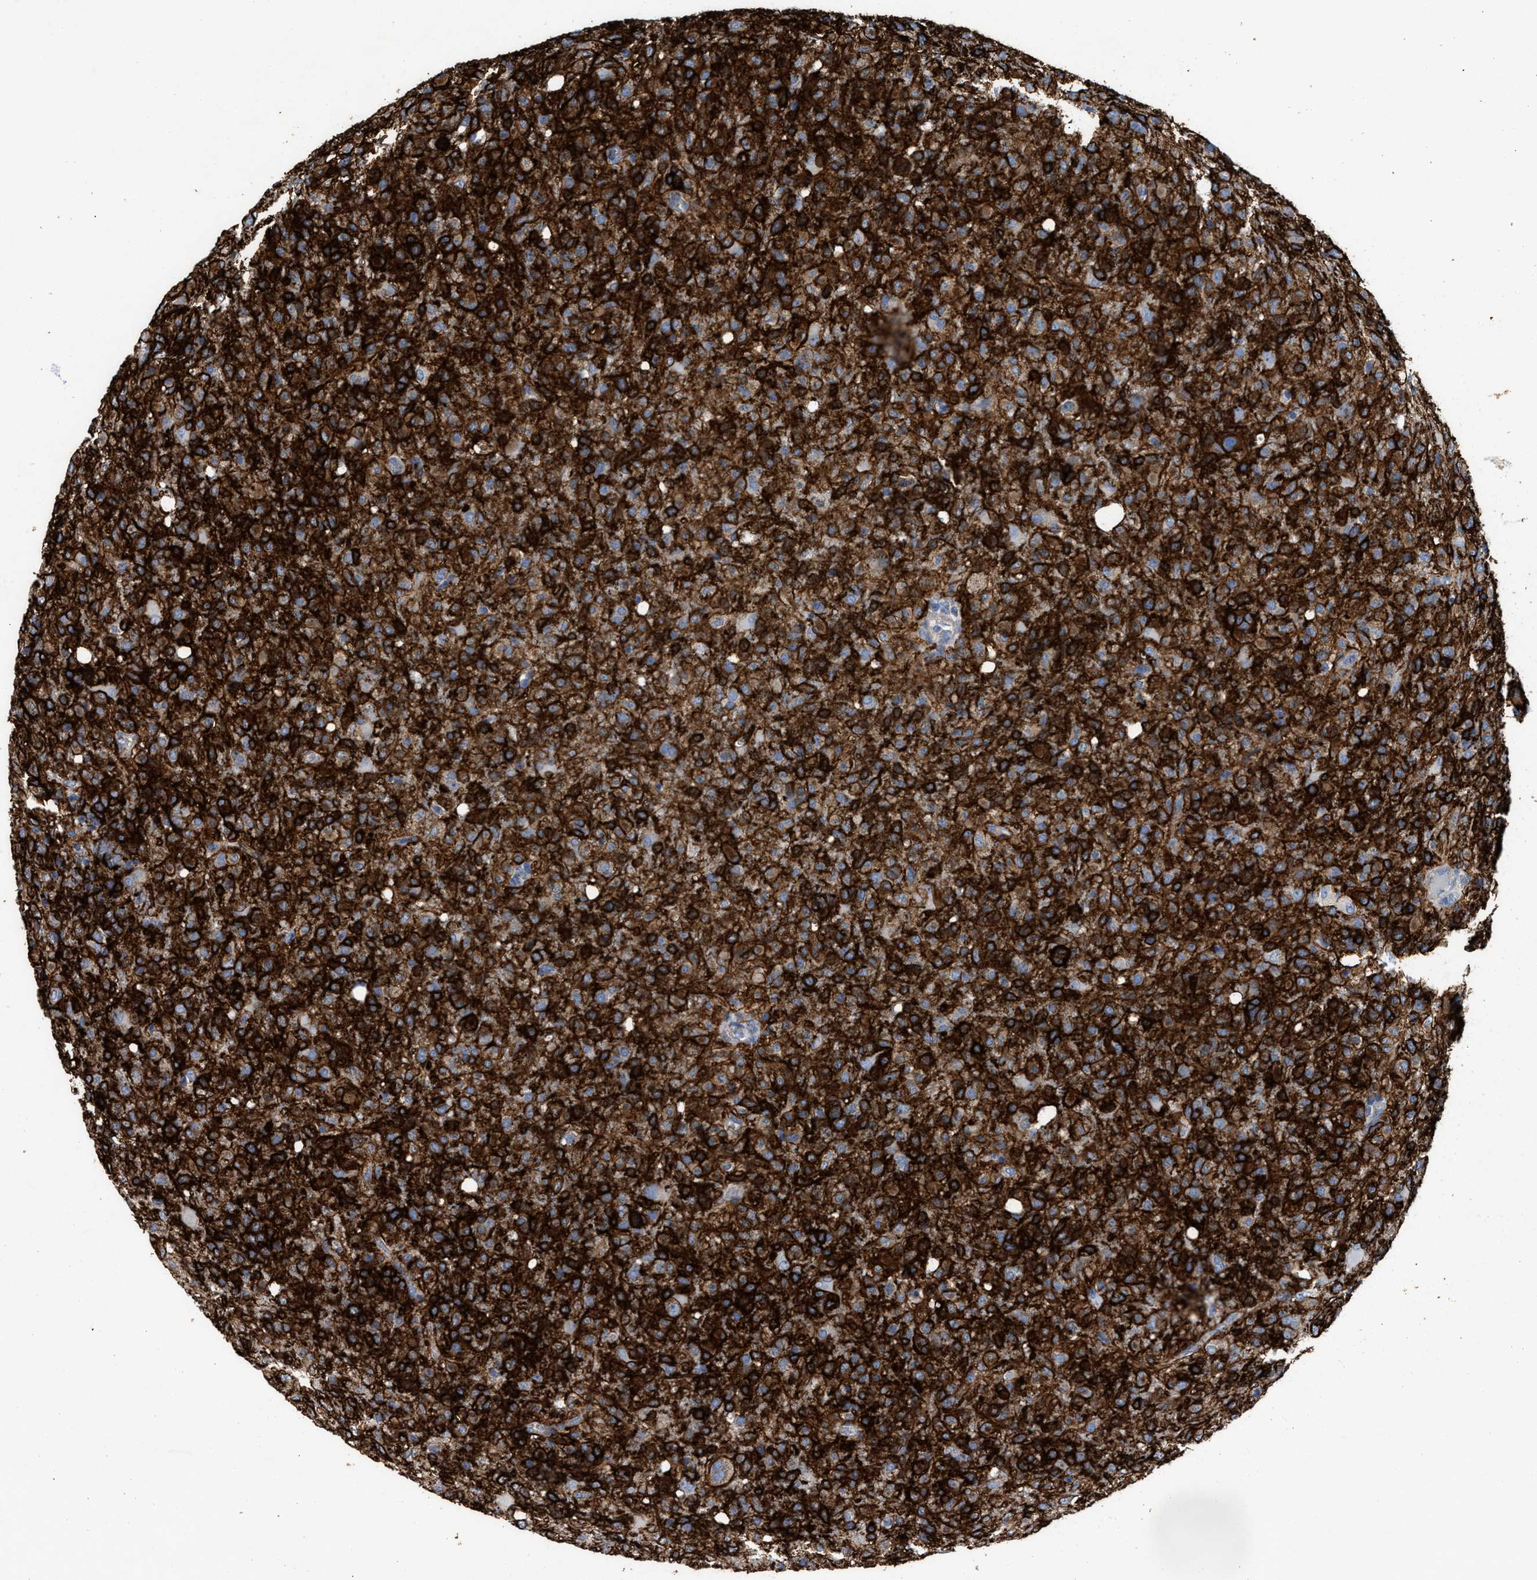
{"staining": {"intensity": "strong", "quantity": ">75%", "location": "cytoplasmic/membranous"}, "tissue": "glioma", "cell_type": "Tumor cells", "image_type": "cancer", "snomed": [{"axis": "morphology", "description": "Glioma, malignant, High grade"}, {"axis": "topography", "description": "Brain"}], "caption": "Immunohistochemical staining of malignant glioma (high-grade) reveals high levels of strong cytoplasmic/membranous expression in approximately >75% of tumor cells.", "gene": "MECR", "patient": {"sex": "female", "age": 57}}